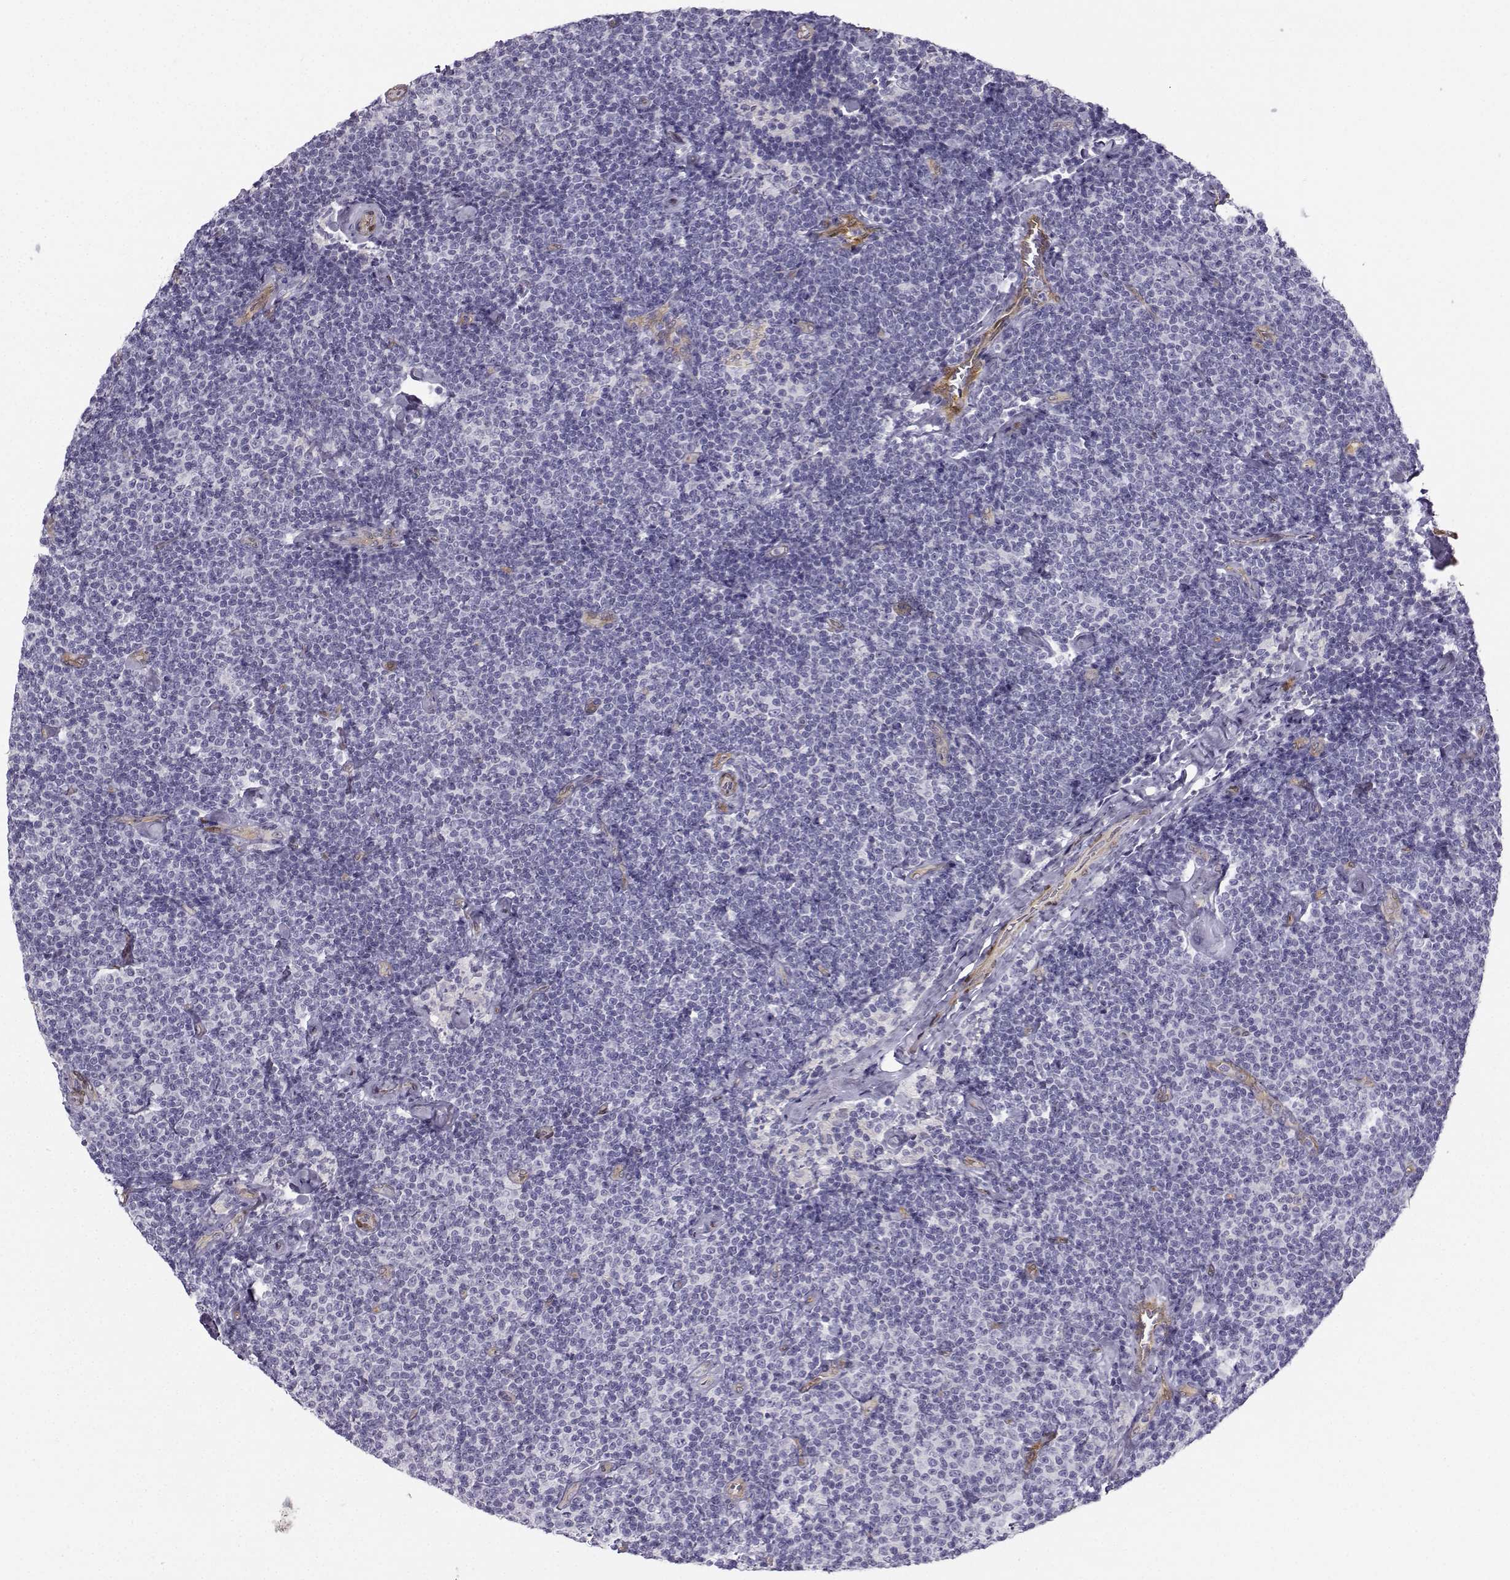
{"staining": {"intensity": "negative", "quantity": "none", "location": "none"}, "tissue": "lymphoma", "cell_type": "Tumor cells", "image_type": "cancer", "snomed": [{"axis": "morphology", "description": "Malignant lymphoma, non-Hodgkin's type, Low grade"}, {"axis": "topography", "description": "Lymph node"}], "caption": "Immunohistochemical staining of human low-grade malignant lymphoma, non-Hodgkin's type exhibits no significant staining in tumor cells.", "gene": "NQO1", "patient": {"sex": "male", "age": 81}}